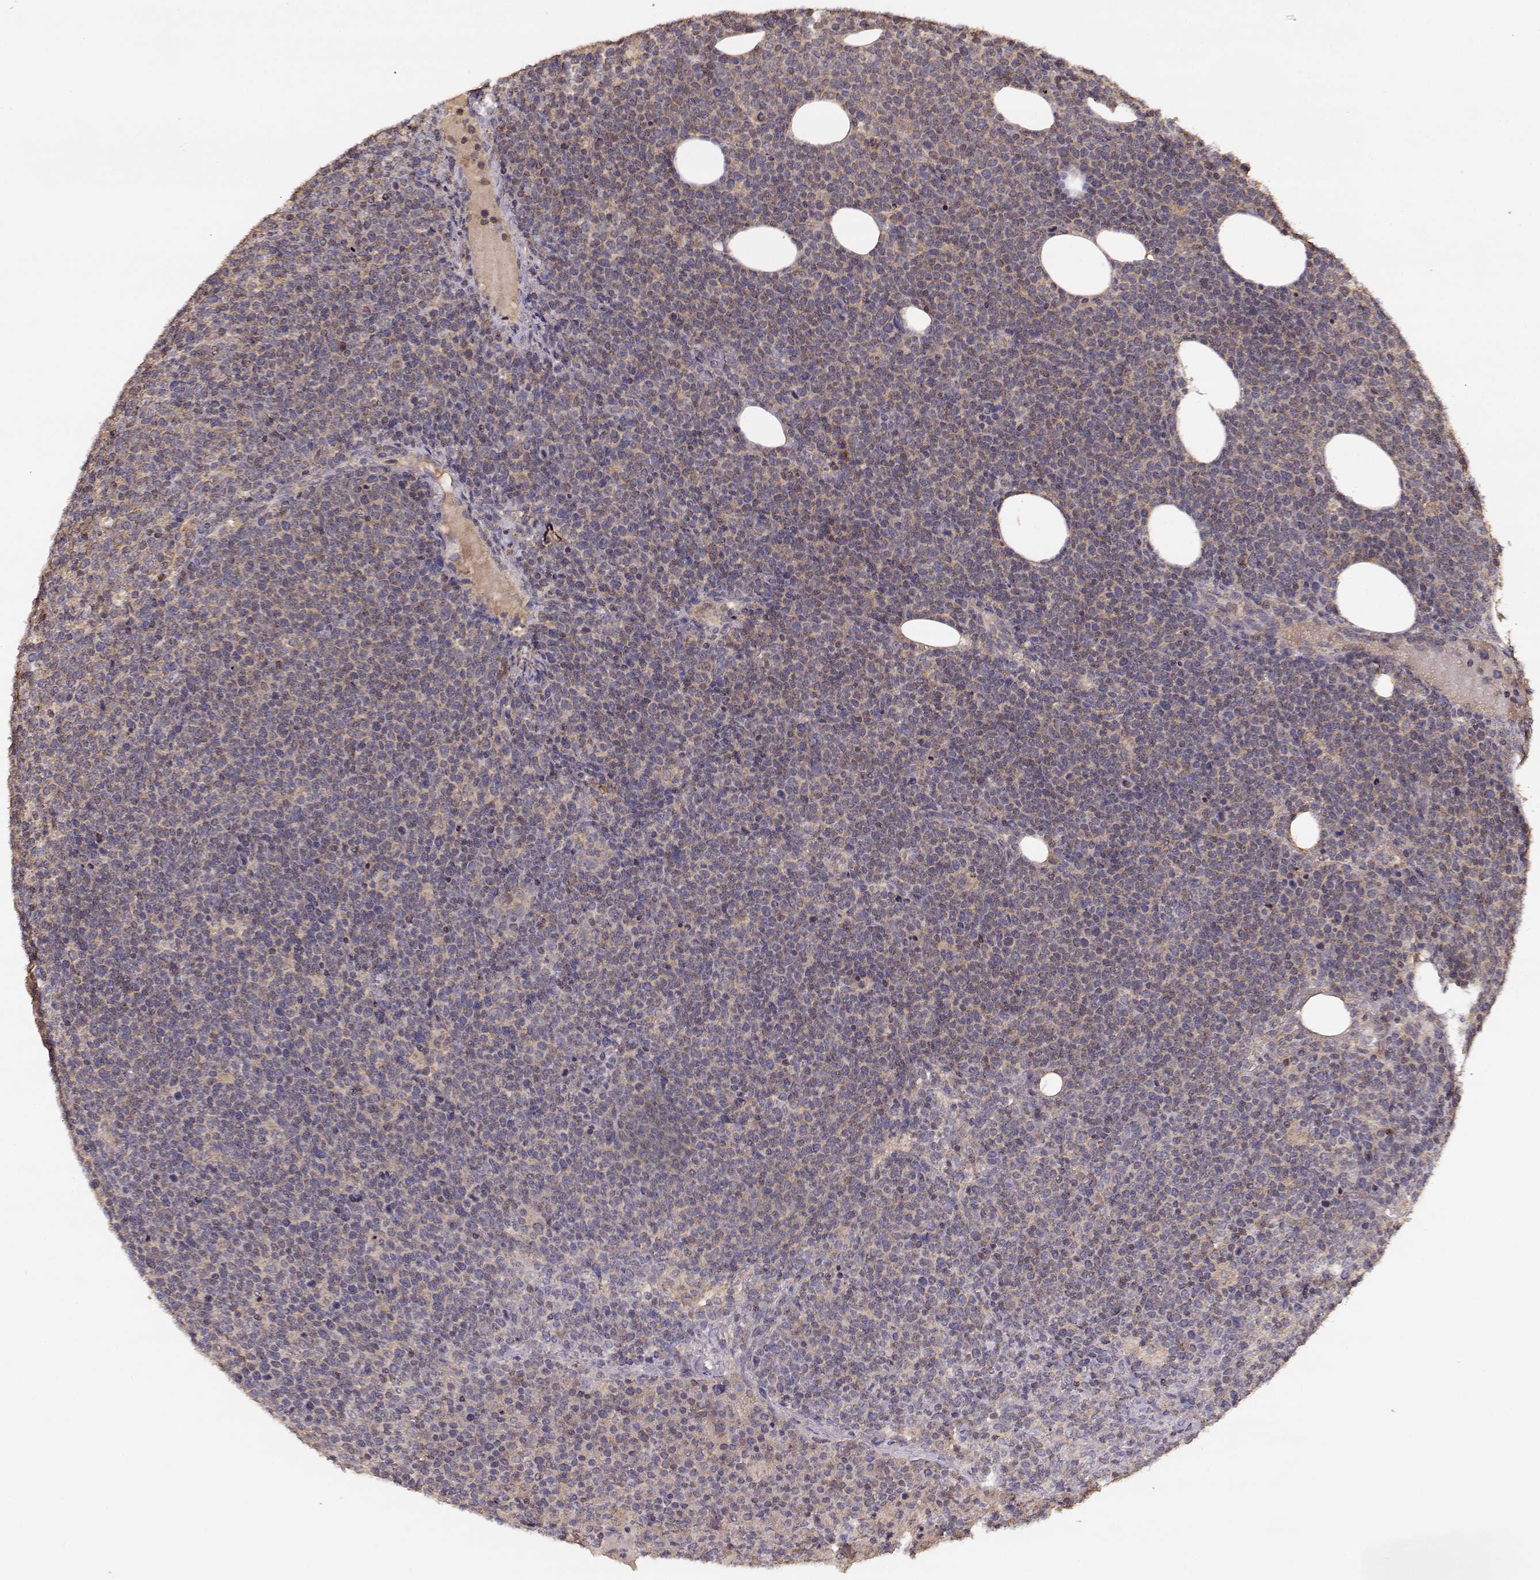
{"staining": {"intensity": "weak", "quantity": ">75%", "location": "cytoplasmic/membranous"}, "tissue": "lymphoma", "cell_type": "Tumor cells", "image_type": "cancer", "snomed": [{"axis": "morphology", "description": "Malignant lymphoma, non-Hodgkin's type, High grade"}, {"axis": "topography", "description": "Lymph node"}], "caption": "Brown immunohistochemical staining in human lymphoma shows weak cytoplasmic/membranous positivity in about >75% of tumor cells.", "gene": "TARS3", "patient": {"sex": "male", "age": 61}}